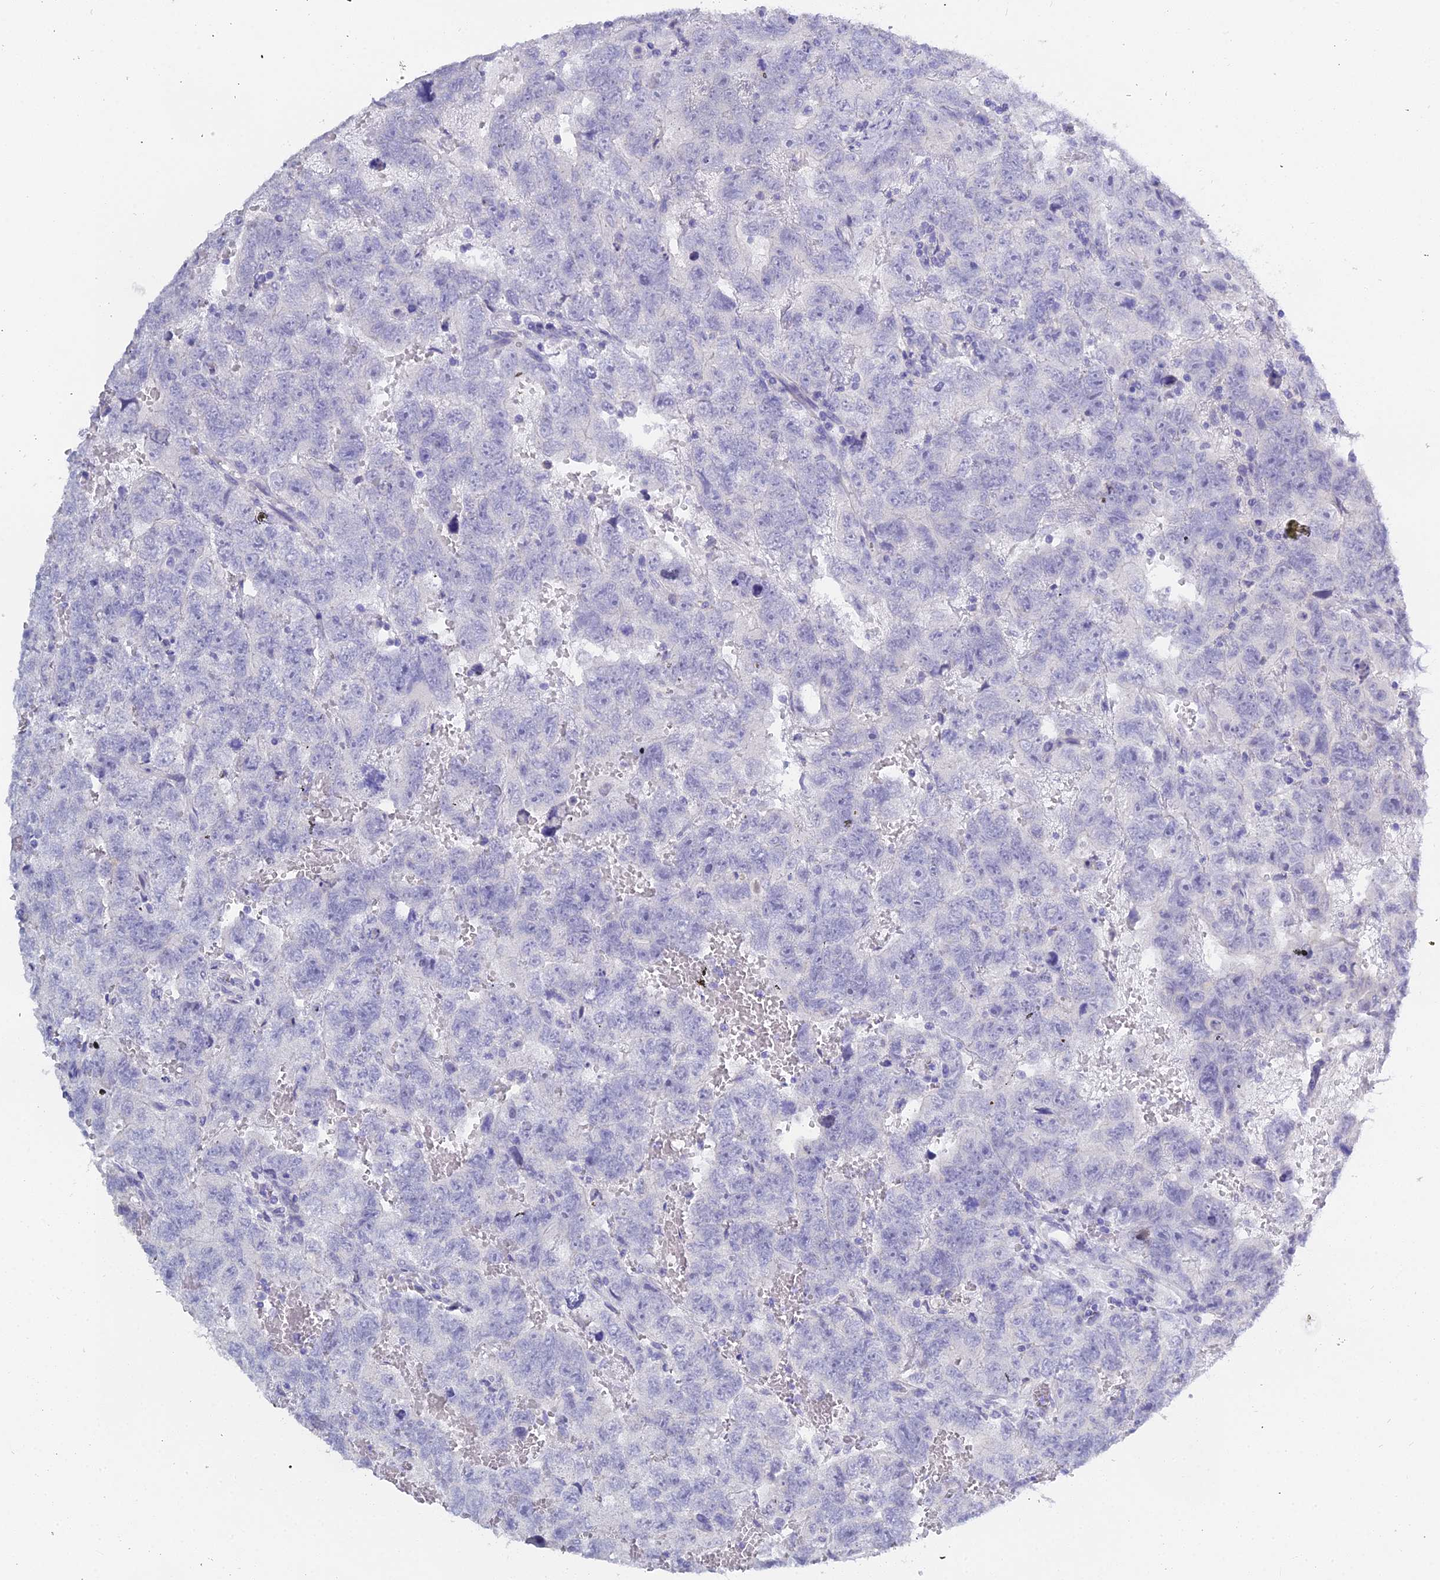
{"staining": {"intensity": "negative", "quantity": "none", "location": "none"}, "tissue": "testis cancer", "cell_type": "Tumor cells", "image_type": "cancer", "snomed": [{"axis": "morphology", "description": "Carcinoma, Embryonal, NOS"}, {"axis": "topography", "description": "Testis"}], "caption": "Immunohistochemistry (IHC) photomicrograph of testis cancer stained for a protein (brown), which exhibits no expression in tumor cells. (Stains: DAB IHC with hematoxylin counter stain, Microscopy: brightfield microscopy at high magnification).", "gene": "S100A7", "patient": {"sex": "male", "age": 45}}